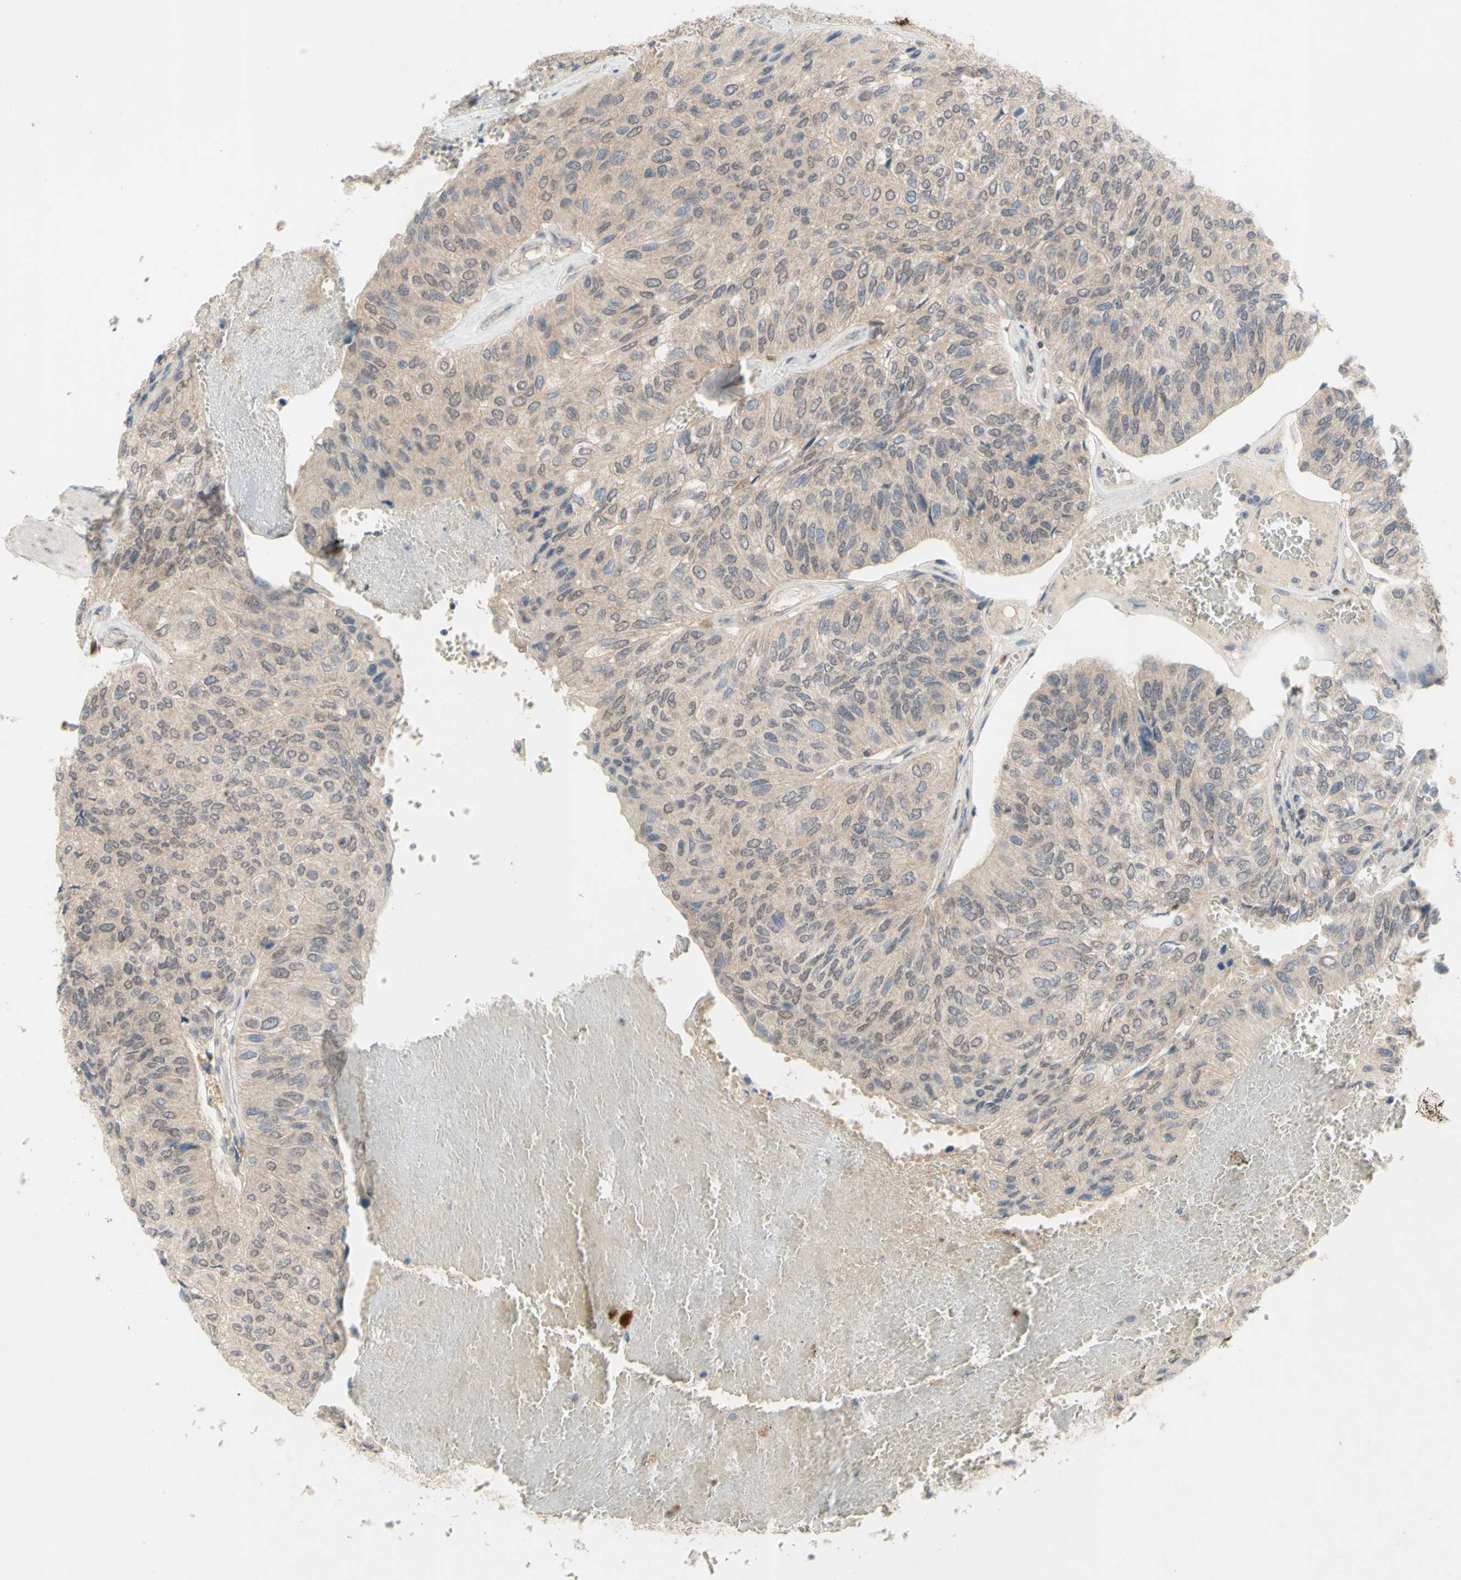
{"staining": {"intensity": "weak", "quantity": ">75%", "location": "cytoplasmic/membranous"}, "tissue": "urothelial cancer", "cell_type": "Tumor cells", "image_type": "cancer", "snomed": [{"axis": "morphology", "description": "Urothelial carcinoma, High grade"}, {"axis": "topography", "description": "Urinary bladder"}], "caption": "Urothelial carcinoma (high-grade) stained with a brown dye reveals weak cytoplasmic/membranous positive expression in about >75% of tumor cells.", "gene": "NLRP1", "patient": {"sex": "male", "age": 66}}